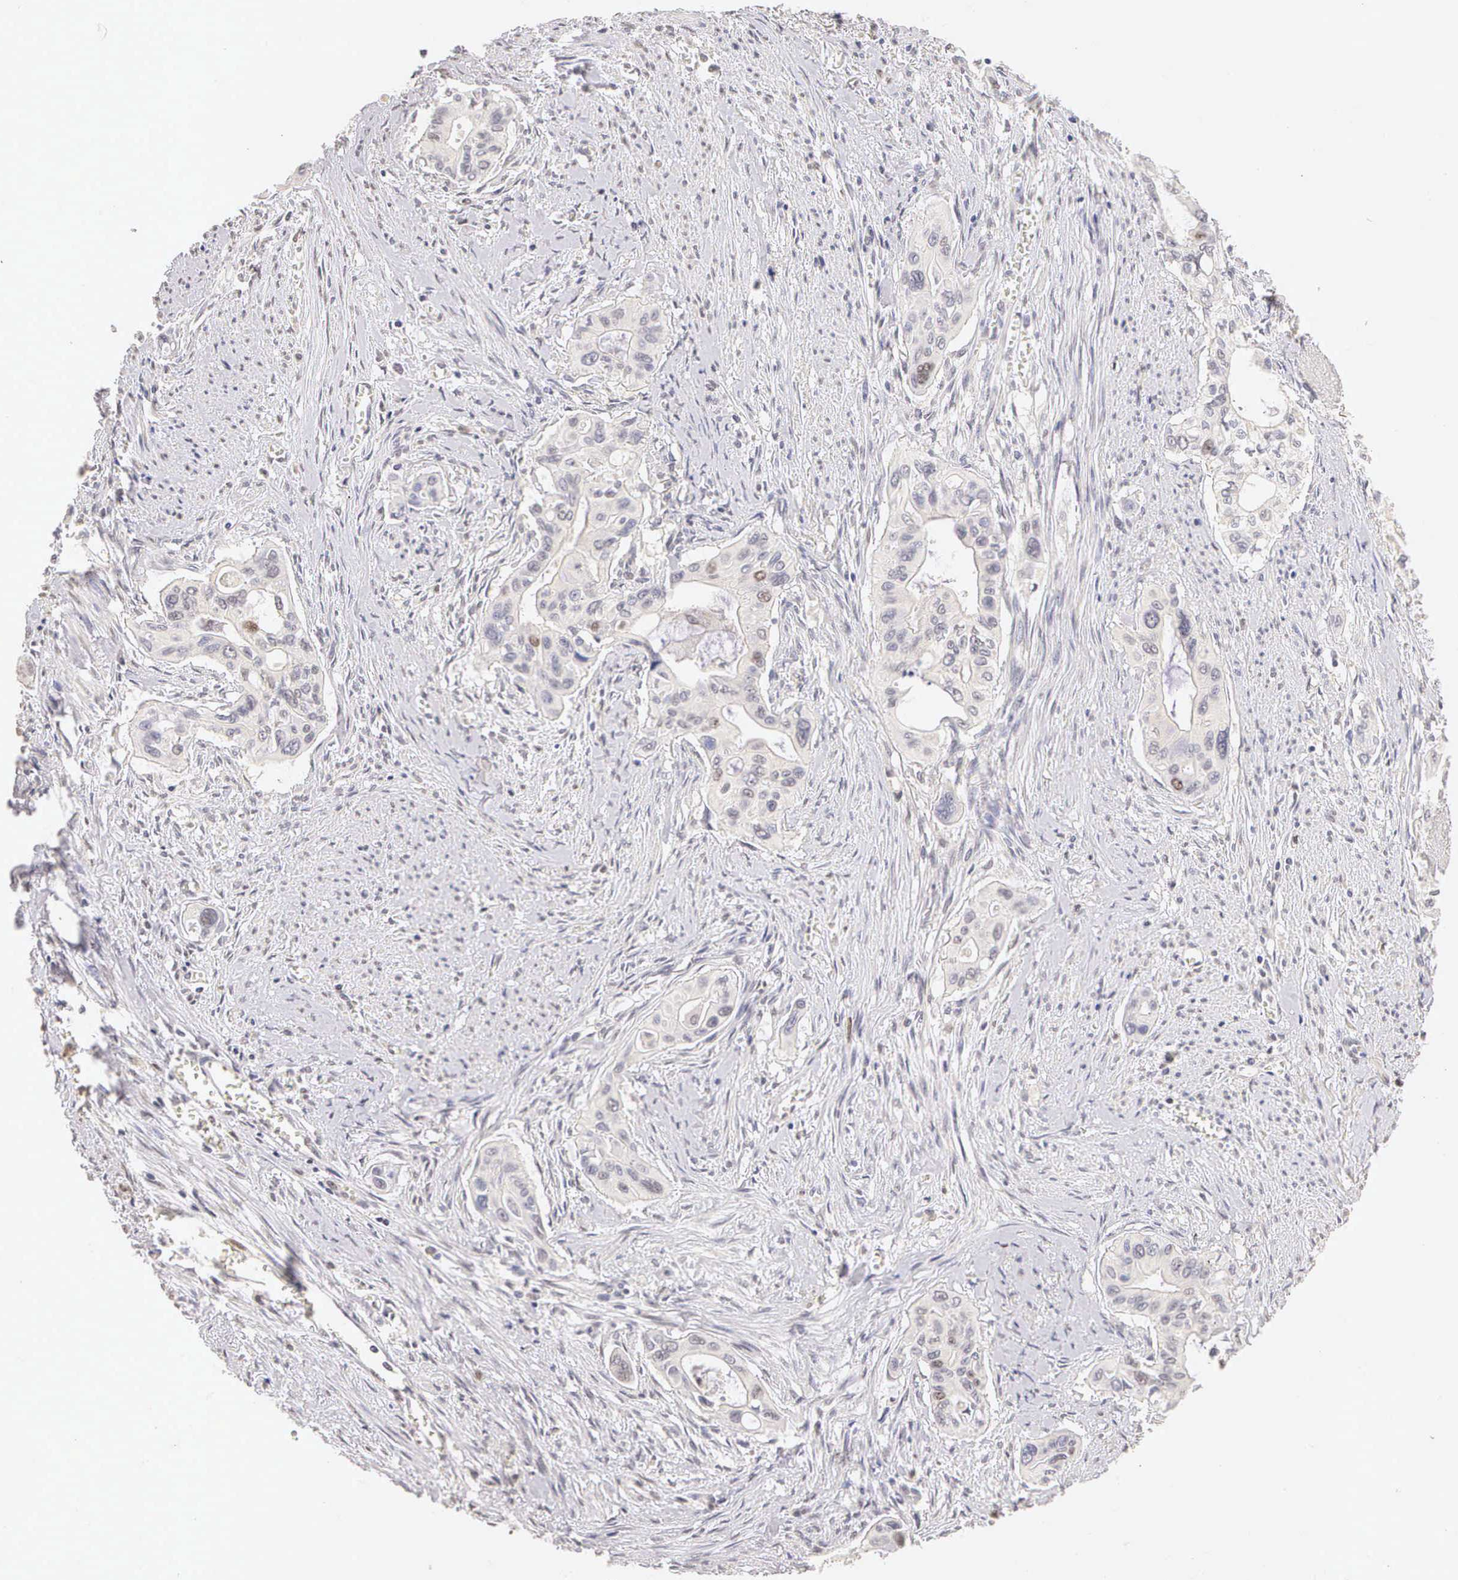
{"staining": {"intensity": "negative", "quantity": "none", "location": "none"}, "tissue": "pancreatic cancer", "cell_type": "Tumor cells", "image_type": "cancer", "snomed": [{"axis": "morphology", "description": "Adenocarcinoma, NOS"}, {"axis": "topography", "description": "Pancreas"}], "caption": "Photomicrograph shows no significant protein positivity in tumor cells of pancreatic cancer (adenocarcinoma). (Immunohistochemistry (ihc), brightfield microscopy, high magnification).", "gene": "MKI67", "patient": {"sex": "male", "age": 77}}